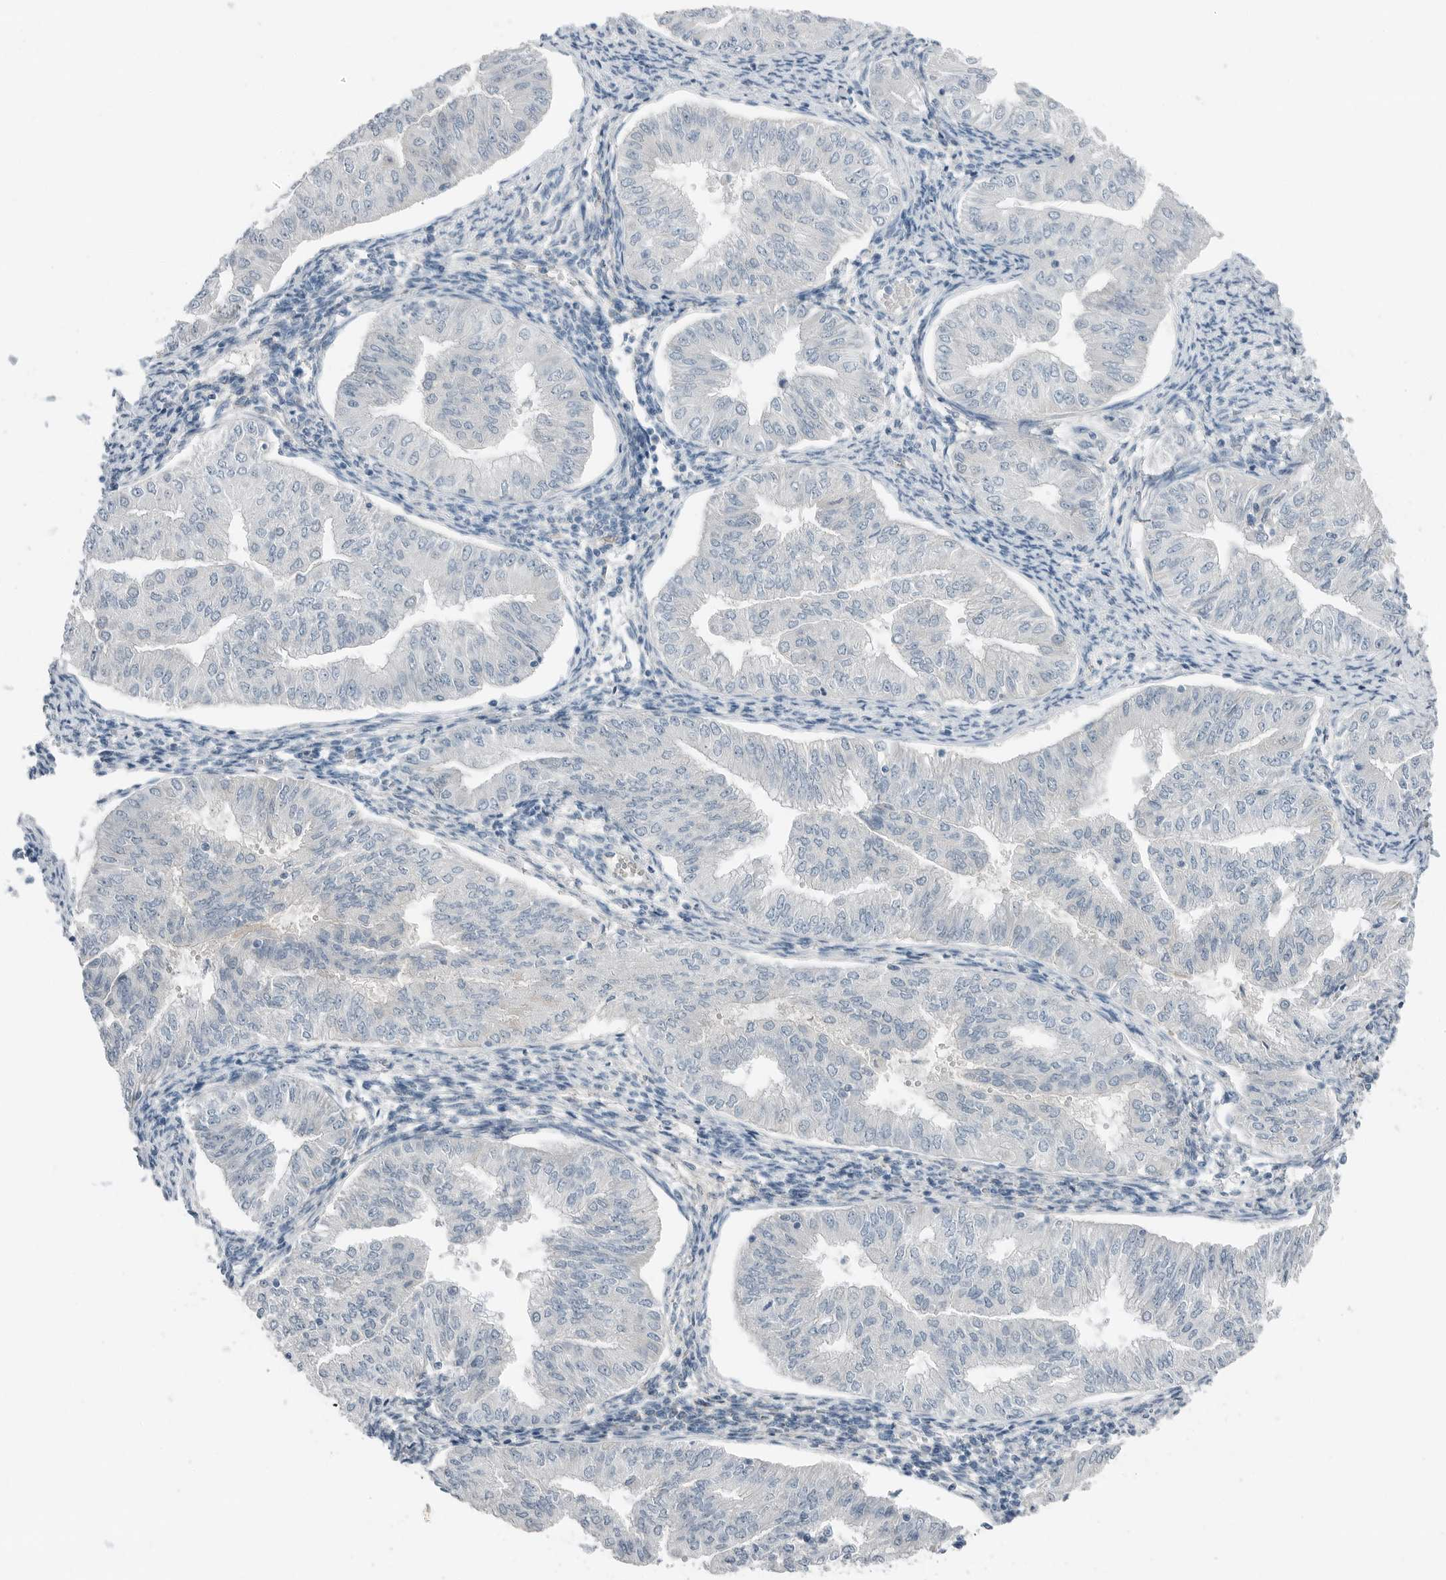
{"staining": {"intensity": "negative", "quantity": "none", "location": "none"}, "tissue": "endometrial cancer", "cell_type": "Tumor cells", "image_type": "cancer", "snomed": [{"axis": "morphology", "description": "Normal tissue, NOS"}, {"axis": "morphology", "description": "Adenocarcinoma, NOS"}, {"axis": "topography", "description": "Endometrium"}], "caption": "Tumor cells are negative for brown protein staining in adenocarcinoma (endometrial).", "gene": "SERPINB7", "patient": {"sex": "female", "age": 53}}